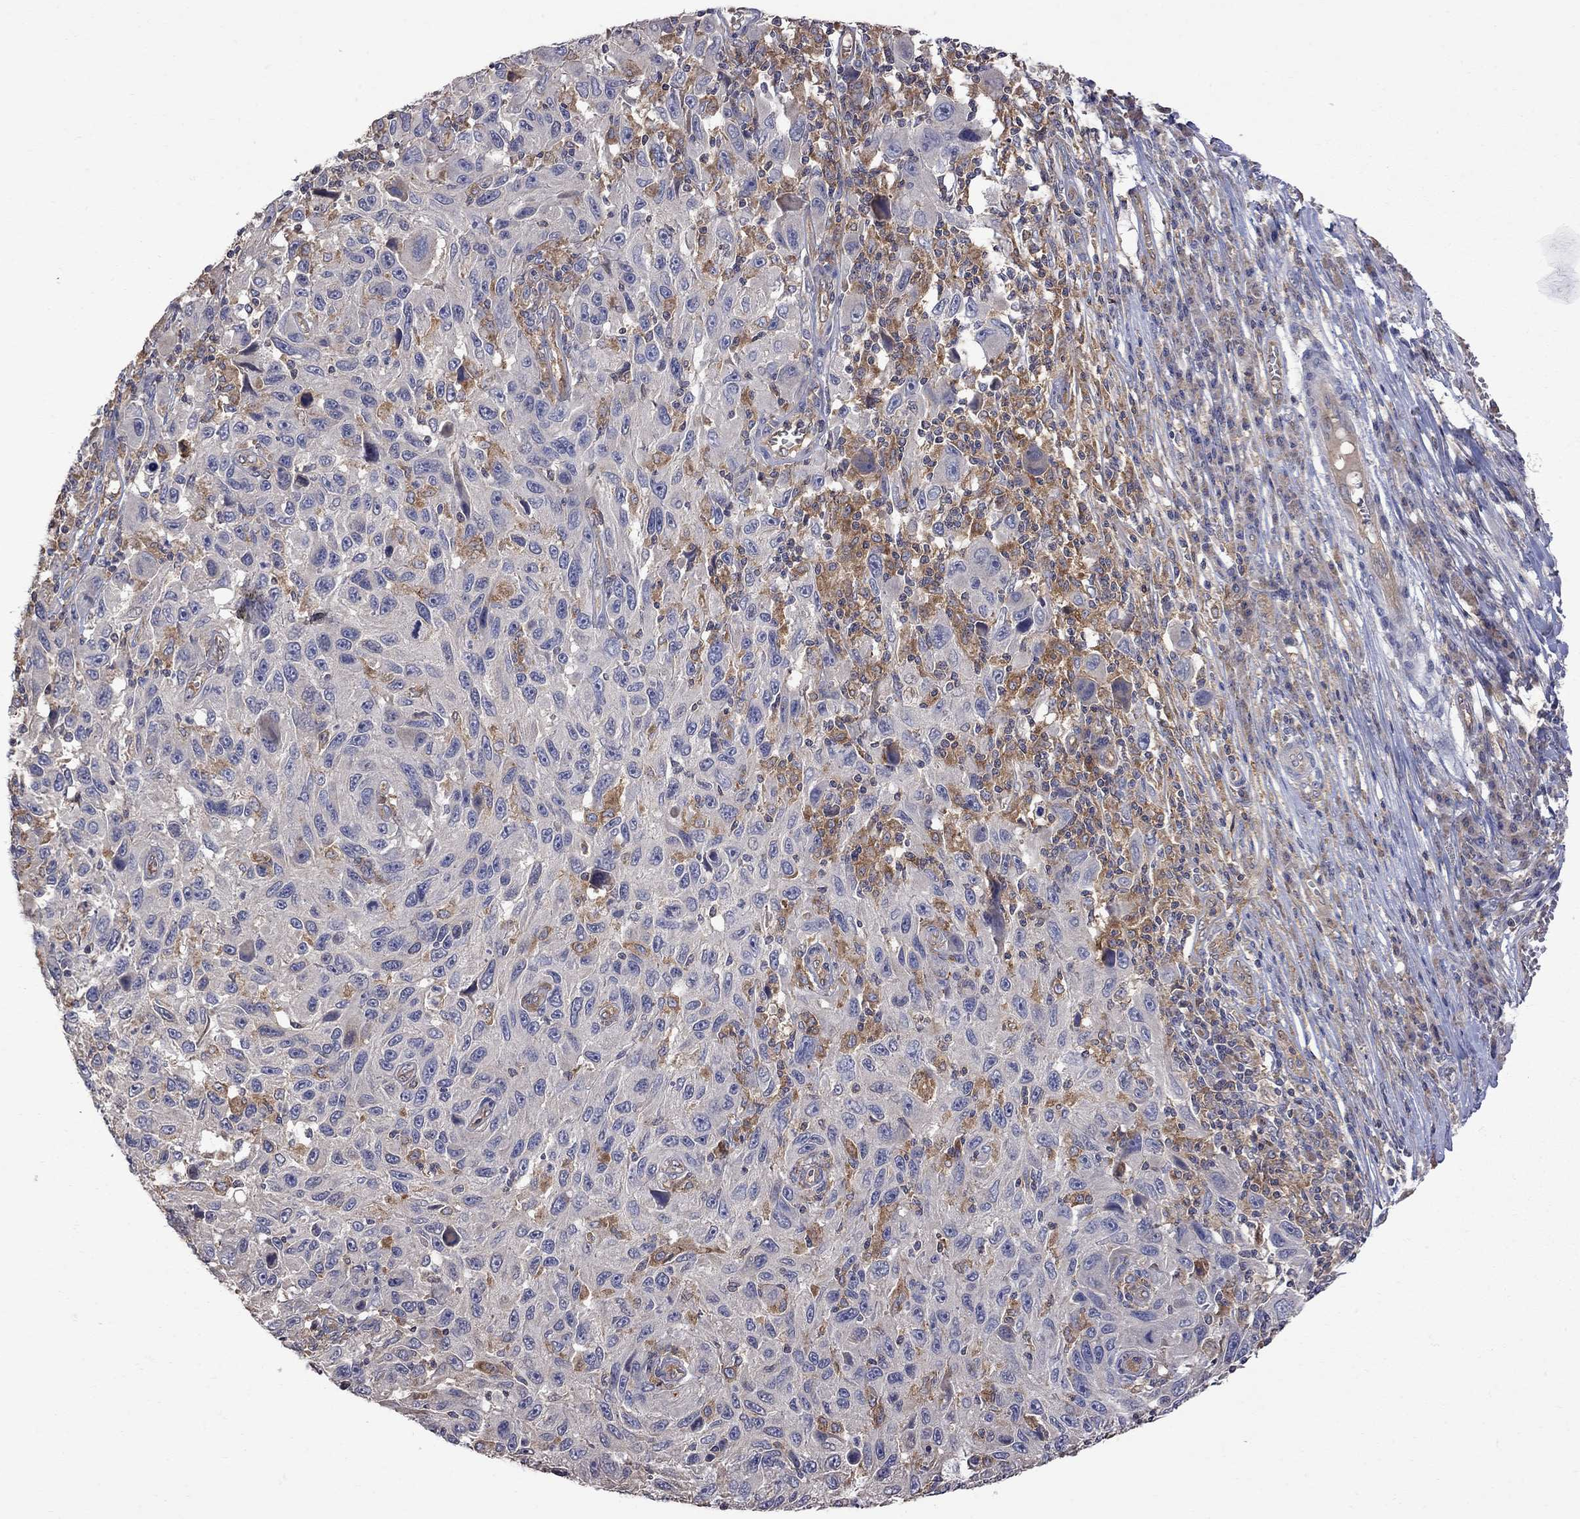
{"staining": {"intensity": "moderate", "quantity": "<25%", "location": "cytoplasmic/membranous"}, "tissue": "melanoma", "cell_type": "Tumor cells", "image_type": "cancer", "snomed": [{"axis": "morphology", "description": "Malignant melanoma, NOS"}, {"axis": "topography", "description": "Skin"}], "caption": "Melanoma stained for a protein demonstrates moderate cytoplasmic/membranous positivity in tumor cells.", "gene": "ABI3", "patient": {"sex": "male", "age": 53}}